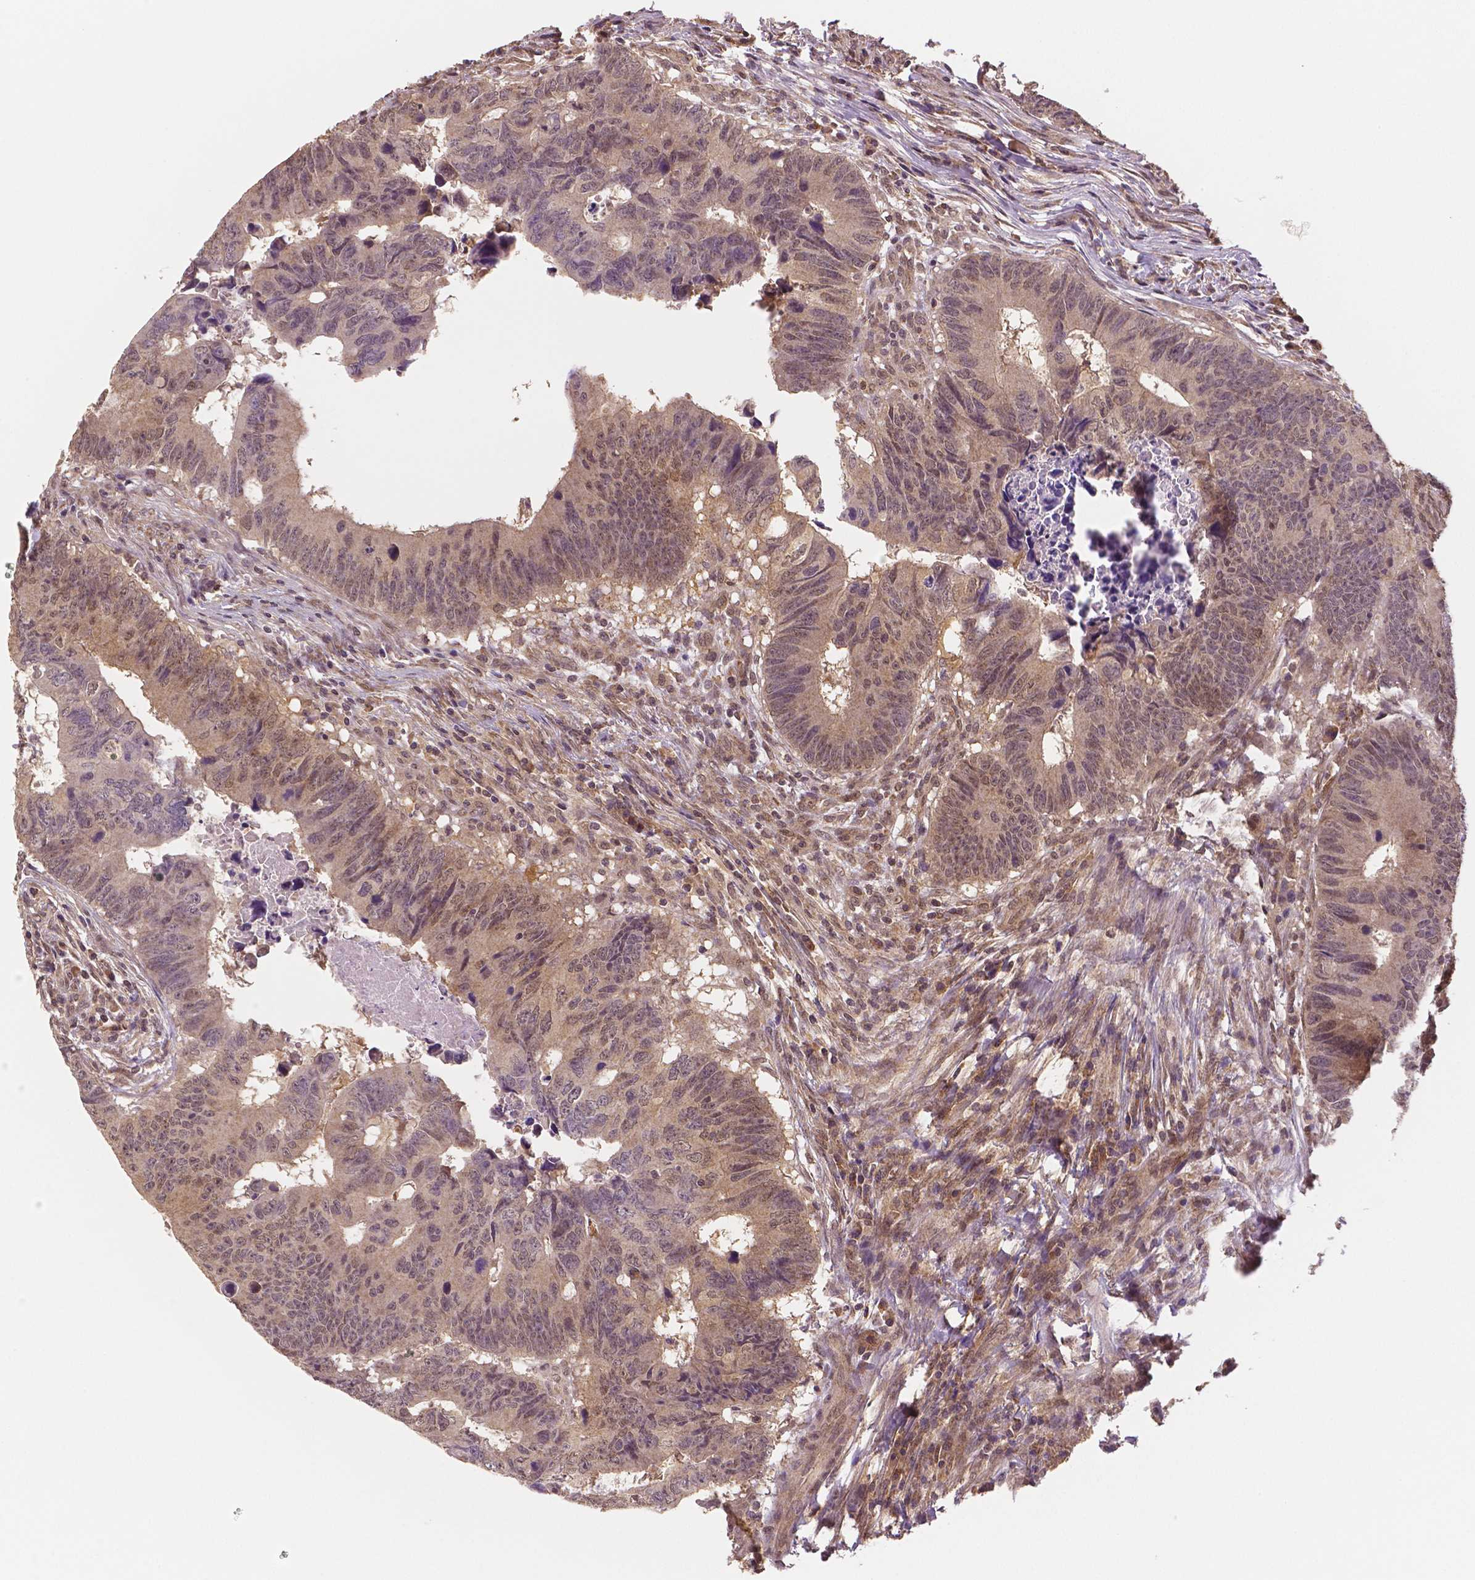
{"staining": {"intensity": "moderate", "quantity": ">75%", "location": "cytoplasmic/membranous,nuclear"}, "tissue": "colorectal cancer", "cell_type": "Tumor cells", "image_type": "cancer", "snomed": [{"axis": "morphology", "description": "Adenocarcinoma, NOS"}, {"axis": "topography", "description": "Colon"}], "caption": "Immunohistochemistry (IHC) image of neoplastic tissue: human colorectal cancer stained using immunohistochemistry demonstrates medium levels of moderate protein expression localized specifically in the cytoplasmic/membranous and nuclear of tumor cells, appearing as a cytoplasmic/membranous and nuclear brown color.", "gene": "STAT3", "patient": {"sex": "female", "age": 82}}